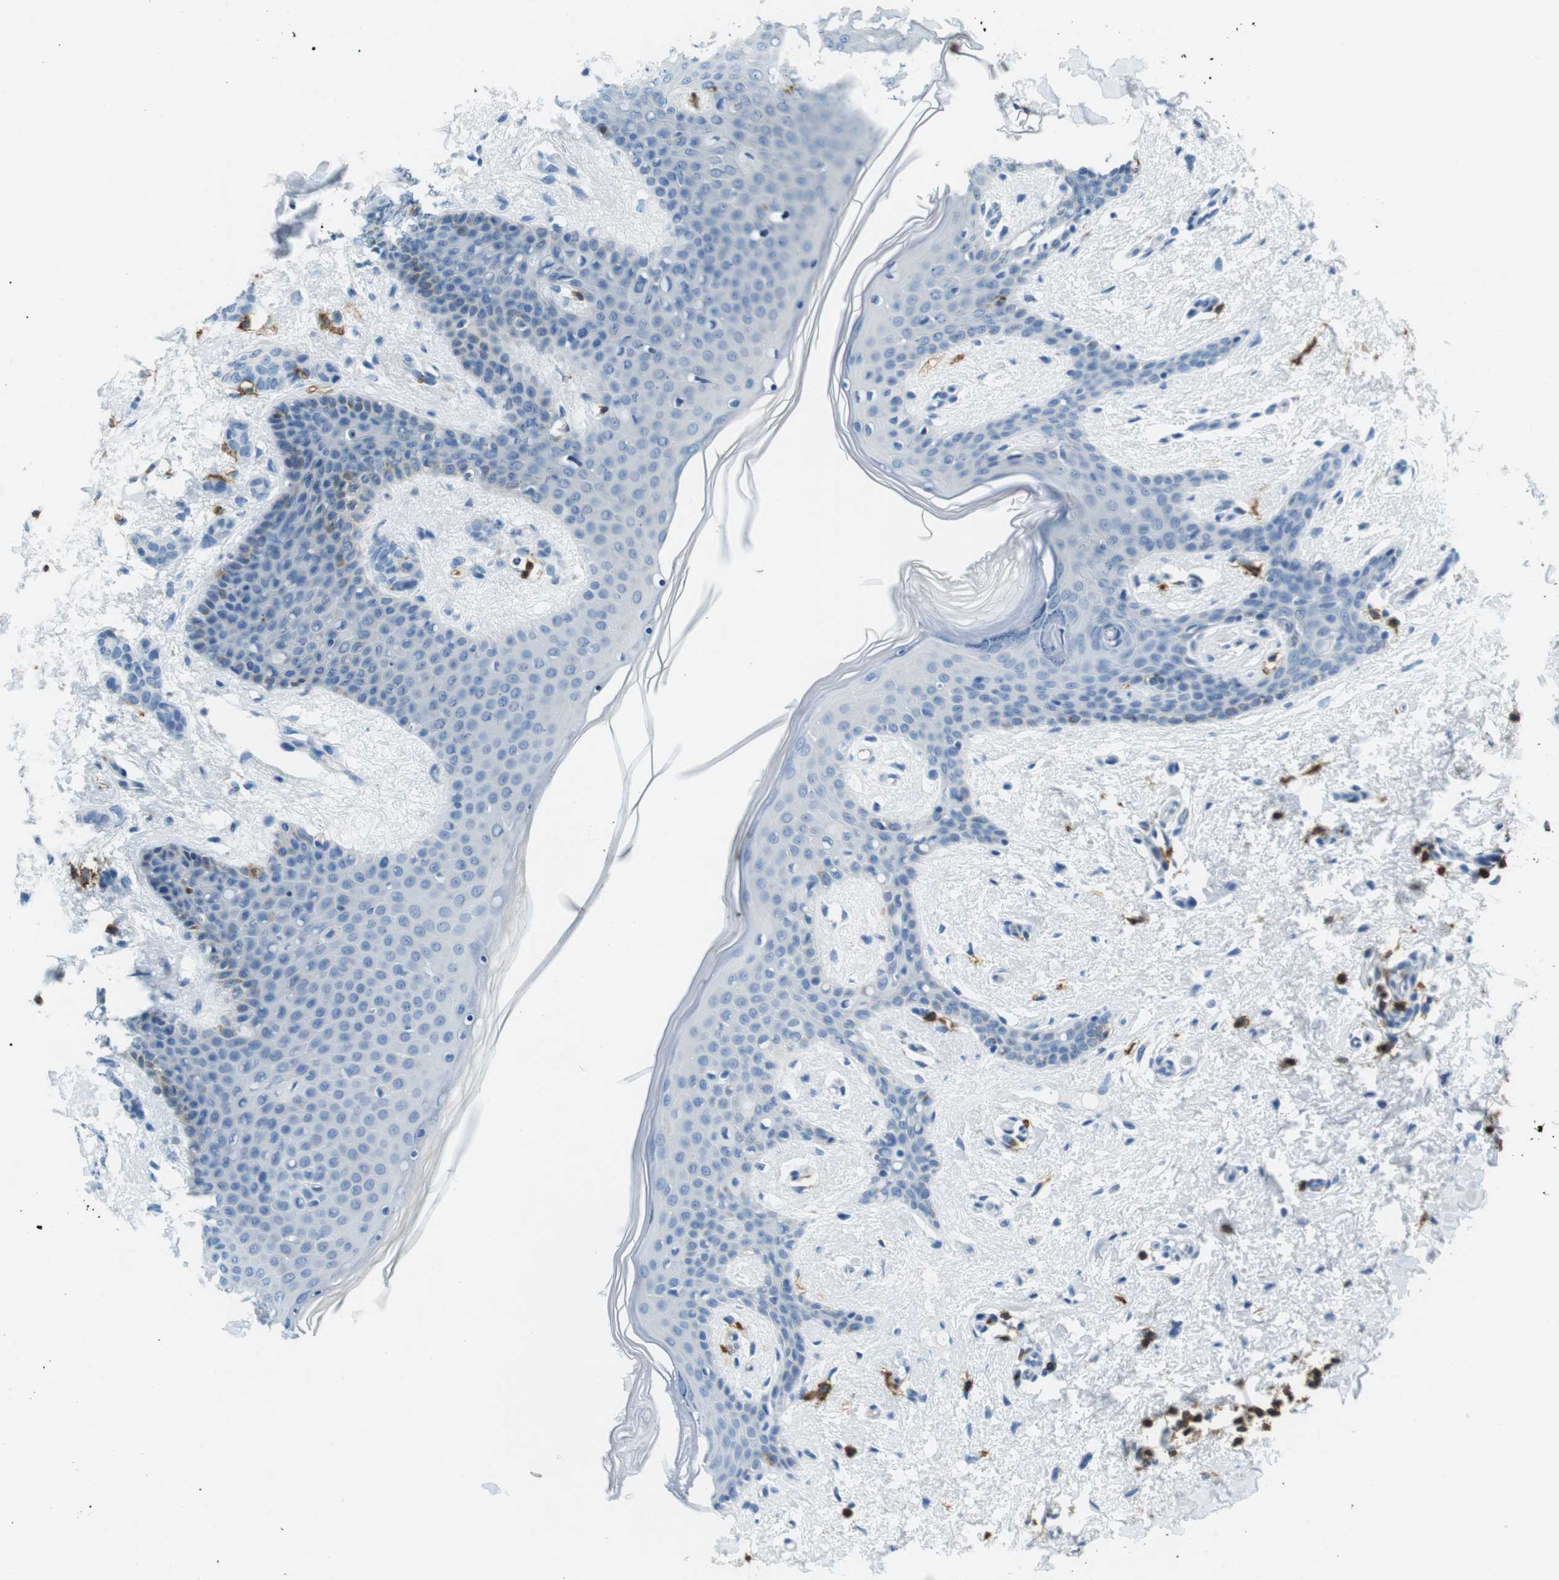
{"staining": {"intensity": "negative", "quantity": "none", "location": "none"}, "tissue": "breast cancer", "cell_type": "Tumor cells", "image_type": "cancer", "snomed": [{"axis": "morphology", "description": "Lobular carcinoma"}, {"axis": "topography", "description": "Skin"}, {"axis": "topography", "description": "Breast"}], "caption": "Tumor cells show no significant staining in breast lobular carcinoma. (Brightfield microscopy of DAB immunohistochemistry at high magnification).", "gene": "LAT", "patient": {"sex": "female", "age": 46}}